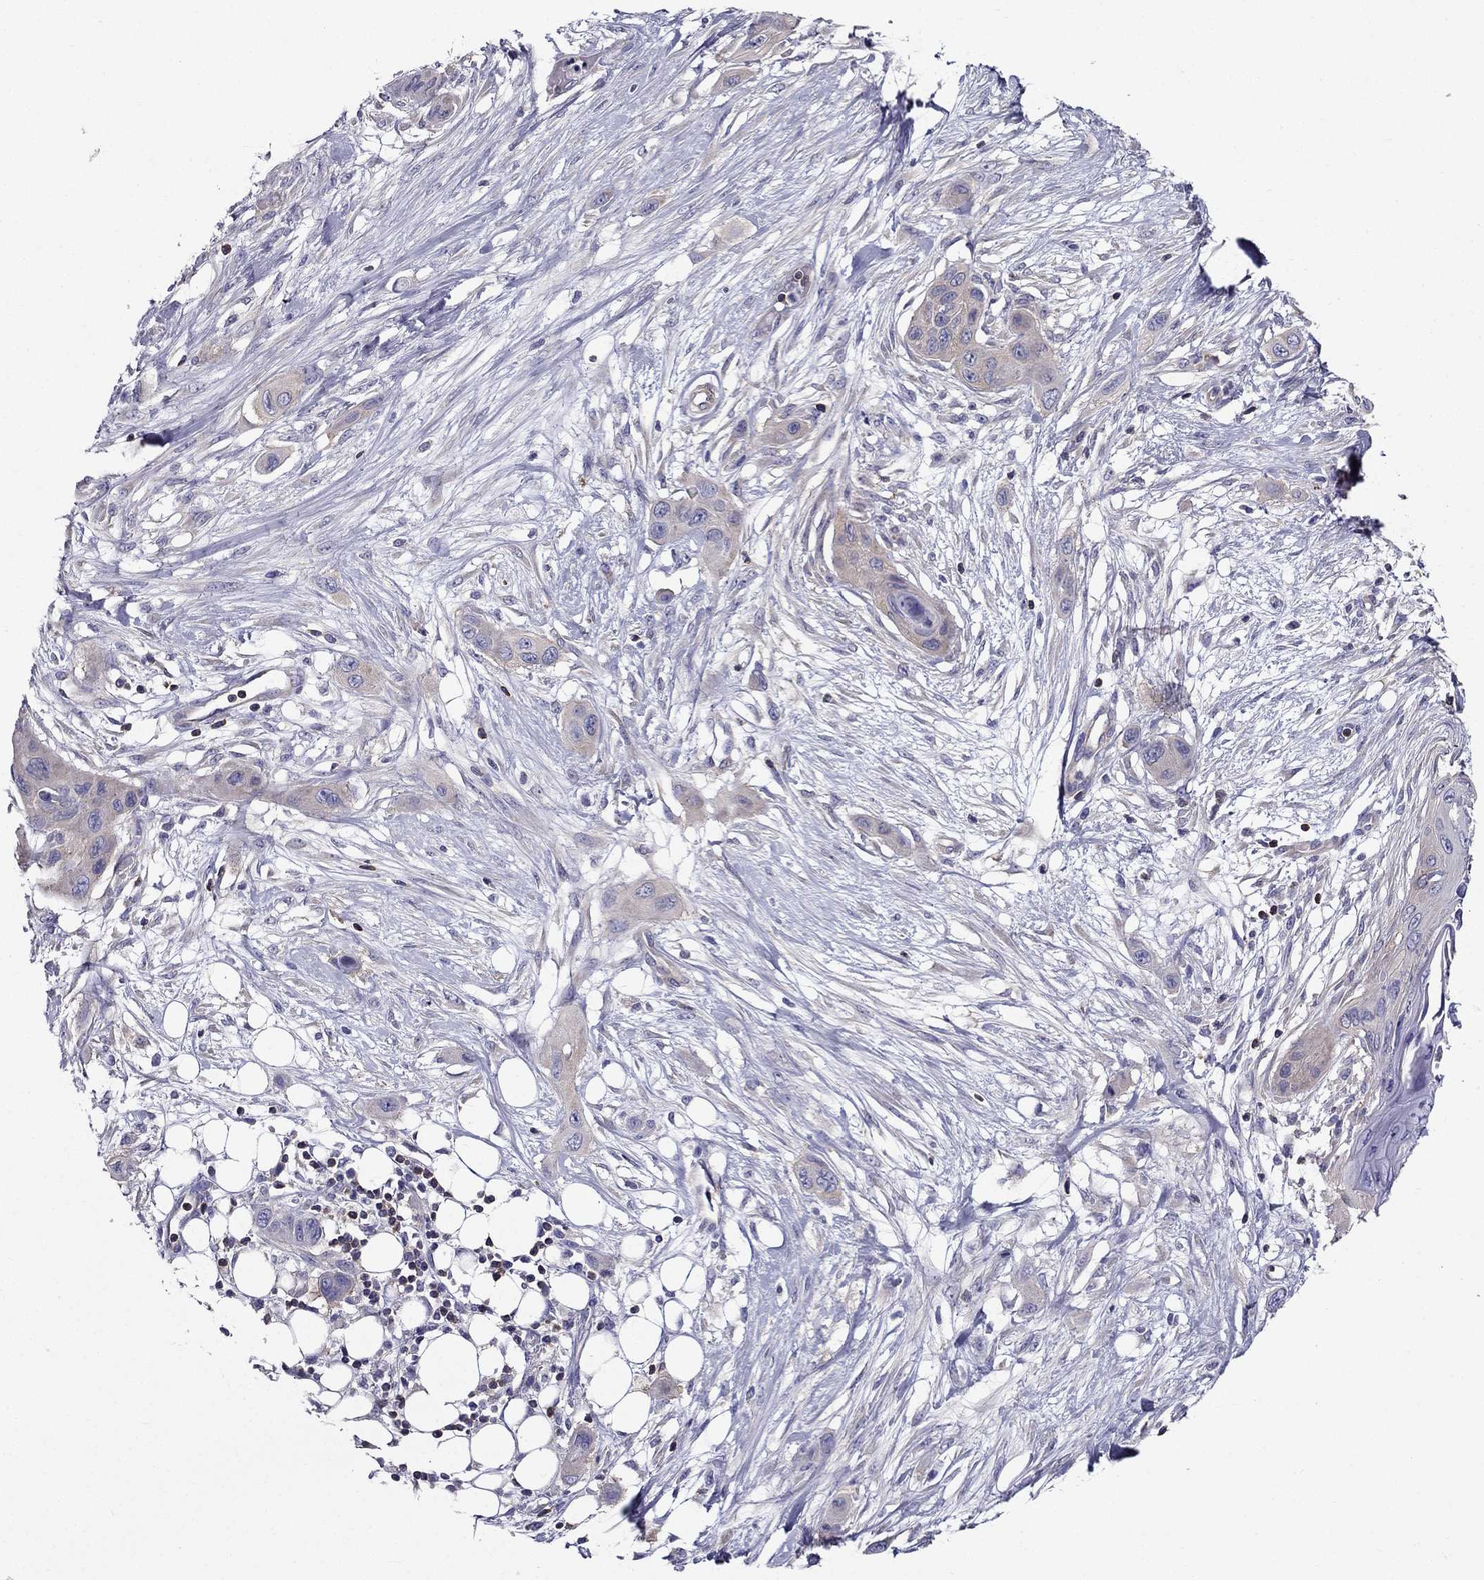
{"staining": {"intensity": "negative", "quantity": "none", "location": "none"}, "tissue": "skin cancer", "cell_type": "Tumor cells", "image_type": "cancer", "snomed": [{"axis": "morphology", "description": "Squamous cell carcinoma, NOS"}, {"axis": "topography", "description": "Skin"}], "caption": "Skin cancer (squamous cell carcinoma) was stained to show a protein in brown. There is no significant staining in tumor cells.", "gene": "AAK1", "patient": {"sex": "male", "age": 79}}